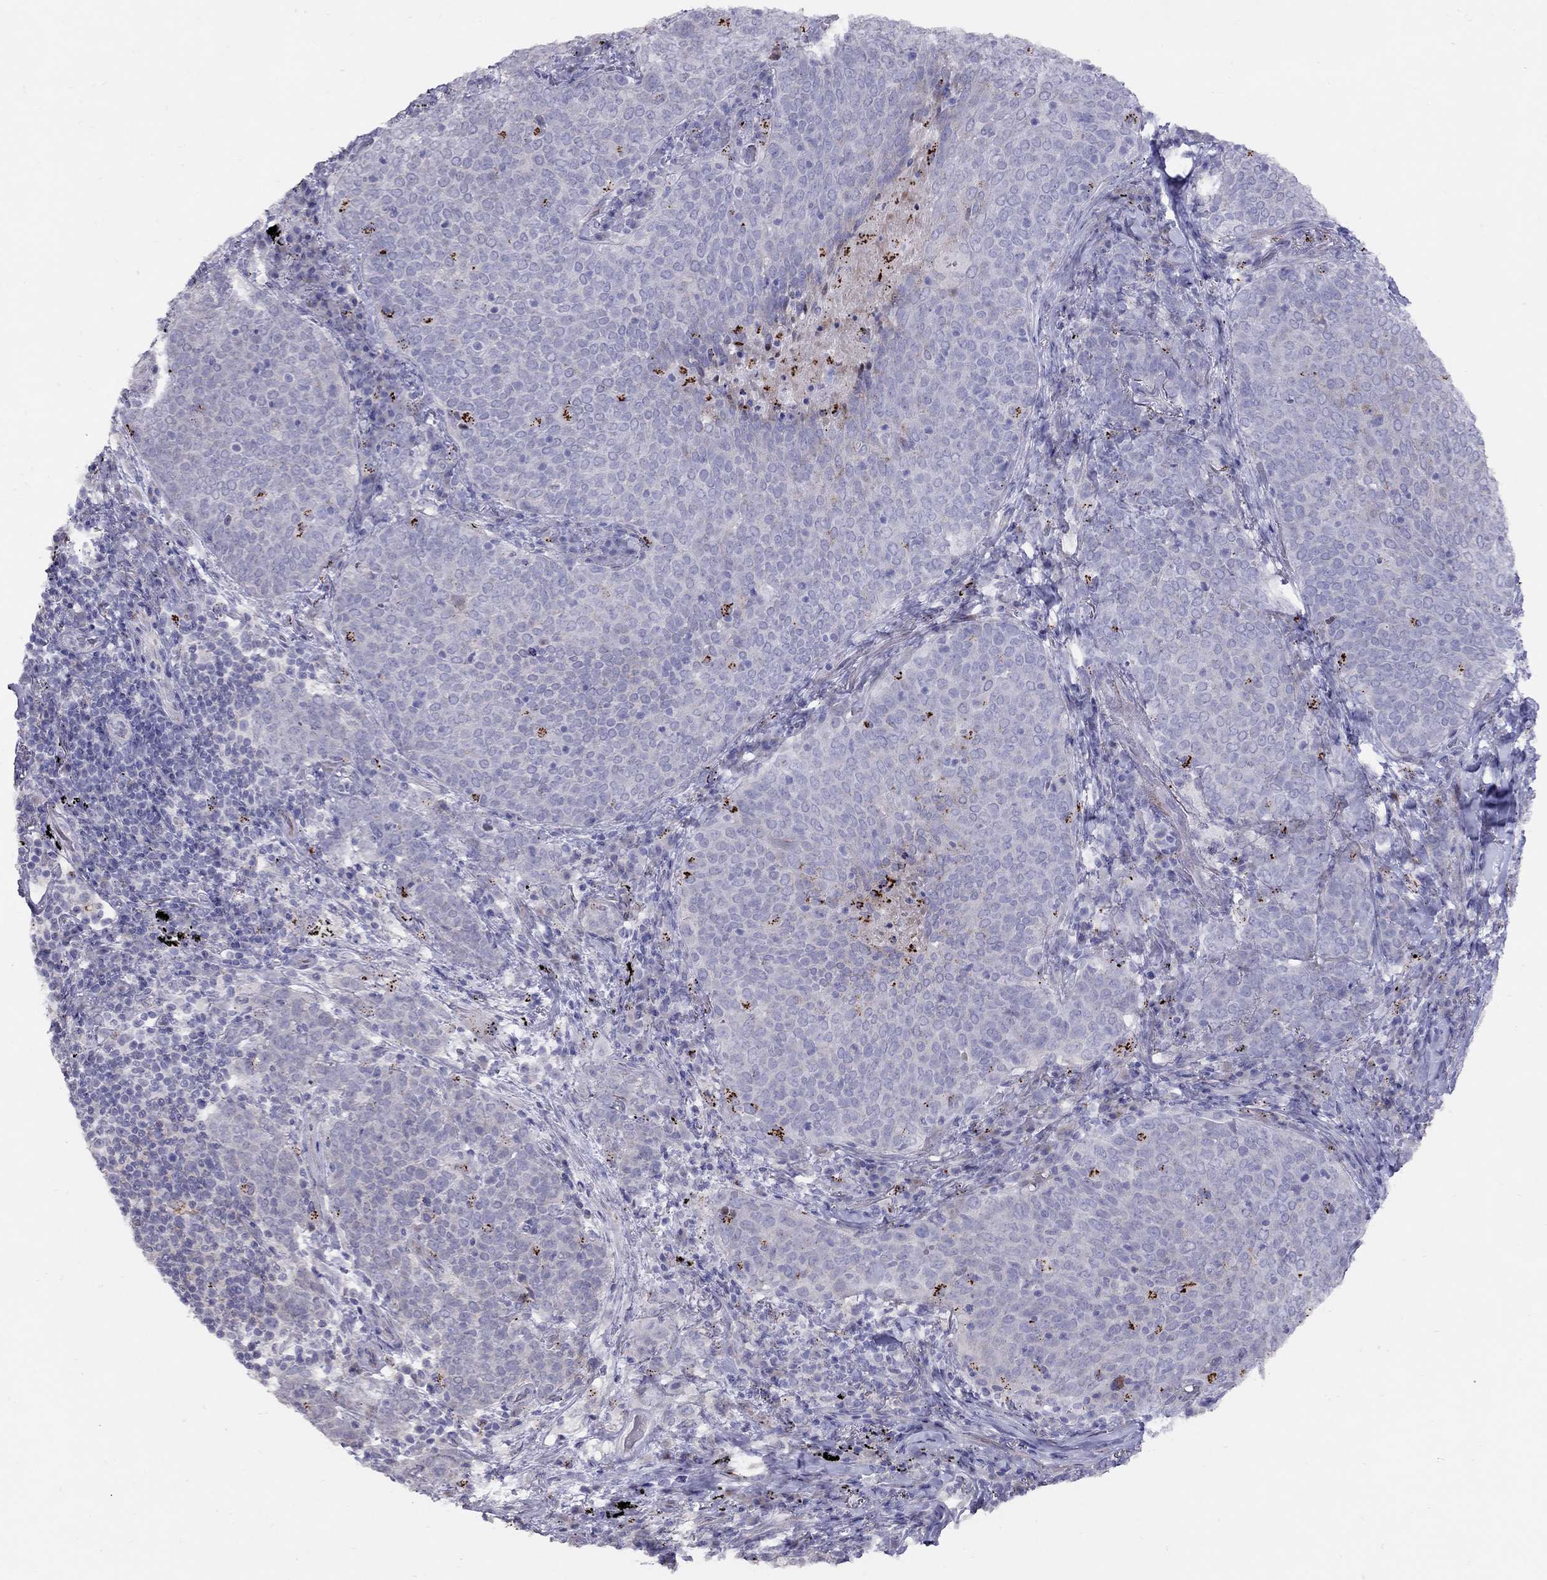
{"staining": {"intensity": "negative", "quantity": "none", "location": "none"}, "tissue": "lung cancer", "cell_type": "Tumor cells", "image_type": "cancer", "snomed": [{"axis": "morphology", "description": "Squamous cell carcinoma, NOS"}, {"axis": "topography", "description": "Lung"}], "caption": "Immunohistochemistry image of neoplastic tissue: human squamous cell carcinoma (lung) stained with DAB (3,3'-diaminobenzidine) demonstrates no significant protein positivity in tumor cells. The staining is performed using DAB (3,3'-diaminobenzidine) brown chromogen with nuclei counter-stained in using hematoxylin.", "gene": "MAGEB4", "patient": {"sex": "male", "age": 82}}